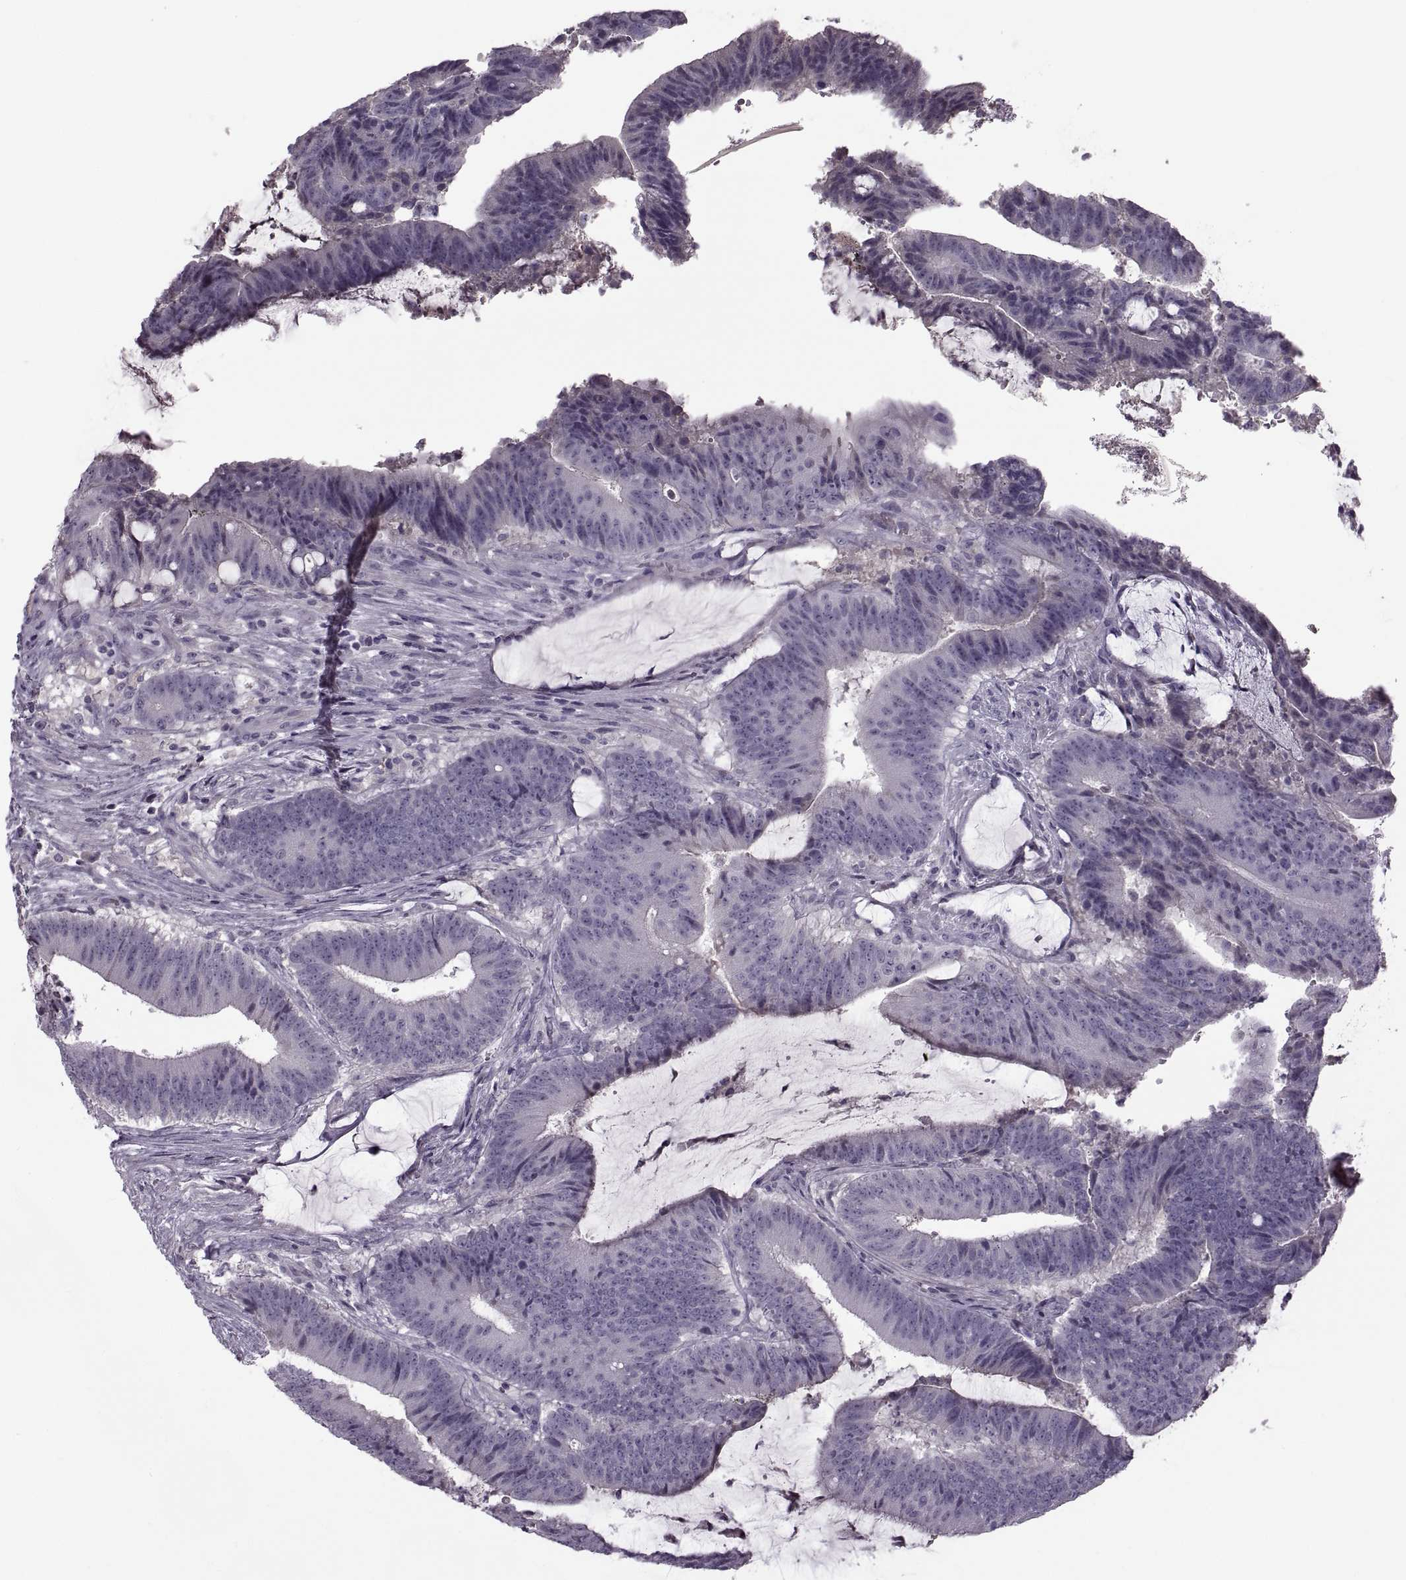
{"staining": {"intensity": "negative", "quantity": "none", "location": "none"}, "tissue": "colorectal cancer", "cell_type": "Tumor cells", "image_type": "cancer", "snomed": [{"axis": "morphology", "description": "Adenocarcinoma, NOS"}, {"axis": "topography", "description": "Colon"}], "caption": "Immunohistochemistry histopathology image of neoplastic tissue: human colorectal adenocarcinoma stained with DAB (3,3'-diaminobenzidine) displays no significant protein positivity in tumor cells. (DAB IHC, high magnification).", "gene": "RSPH6A", "patient": {"sex": "female", "age": 43}}